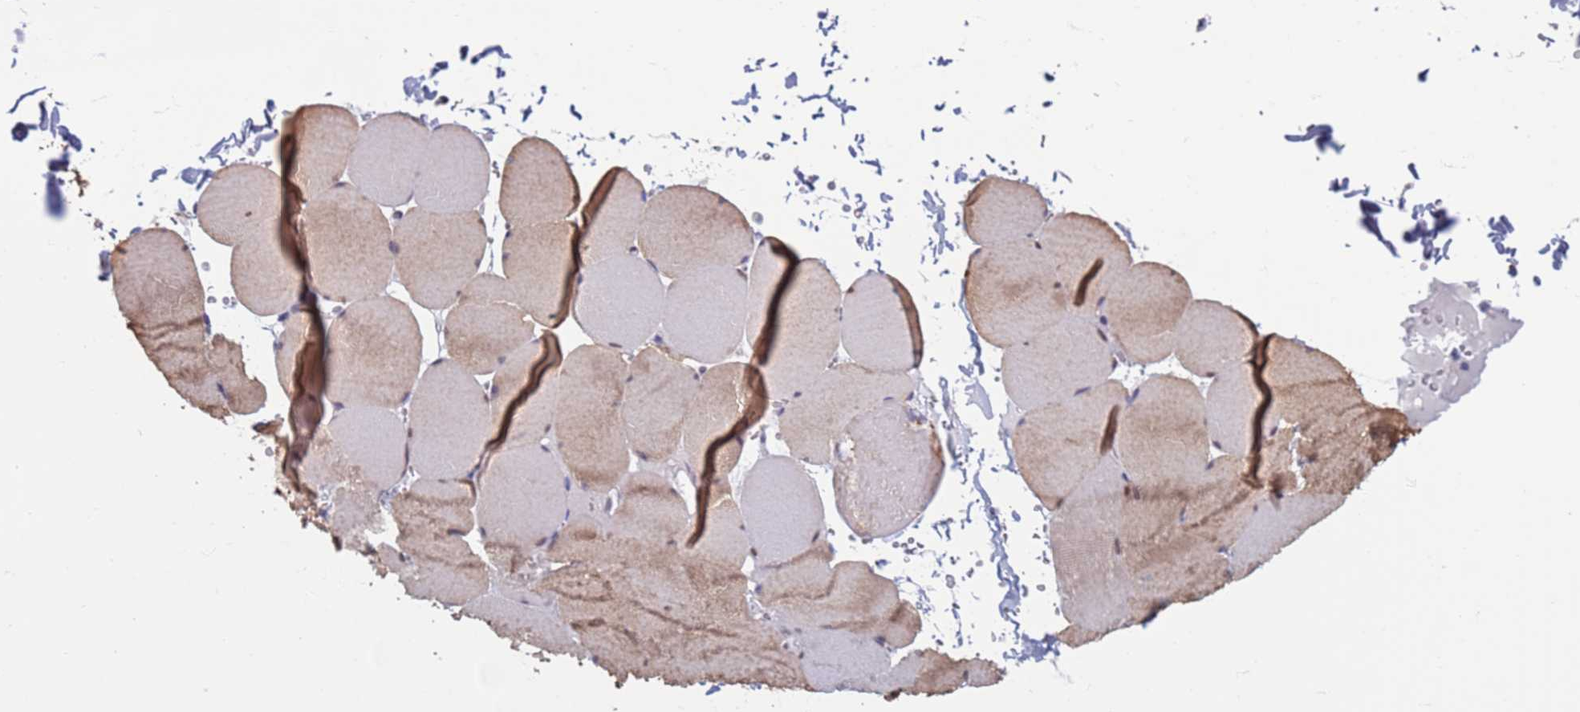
{"staining": {"intensity": "weak", "quantity": "25%-75%", "location": "cytoplasmic/membranous"}, "tissue": "skeletal muscle", "cell_type": "Myocytes", "image_type": "normal", "snomed": [{"axis": "morphology", "description": "Normal tissue, NOS"}, {"axis": "topography", "description": "Skeletal muscle"}, {"axis": "topography", "description": "Head-Neck"}], "caption": "IHC photomicrograph of benign human skeletal muscle stained for a protein (brown), which exhibits low levels of weak cytoplasmic/membranous expression in approximately 25%-75% of myocytes.", "gene": "SAE1", "patient": {"sex": "male", "age": 66}}